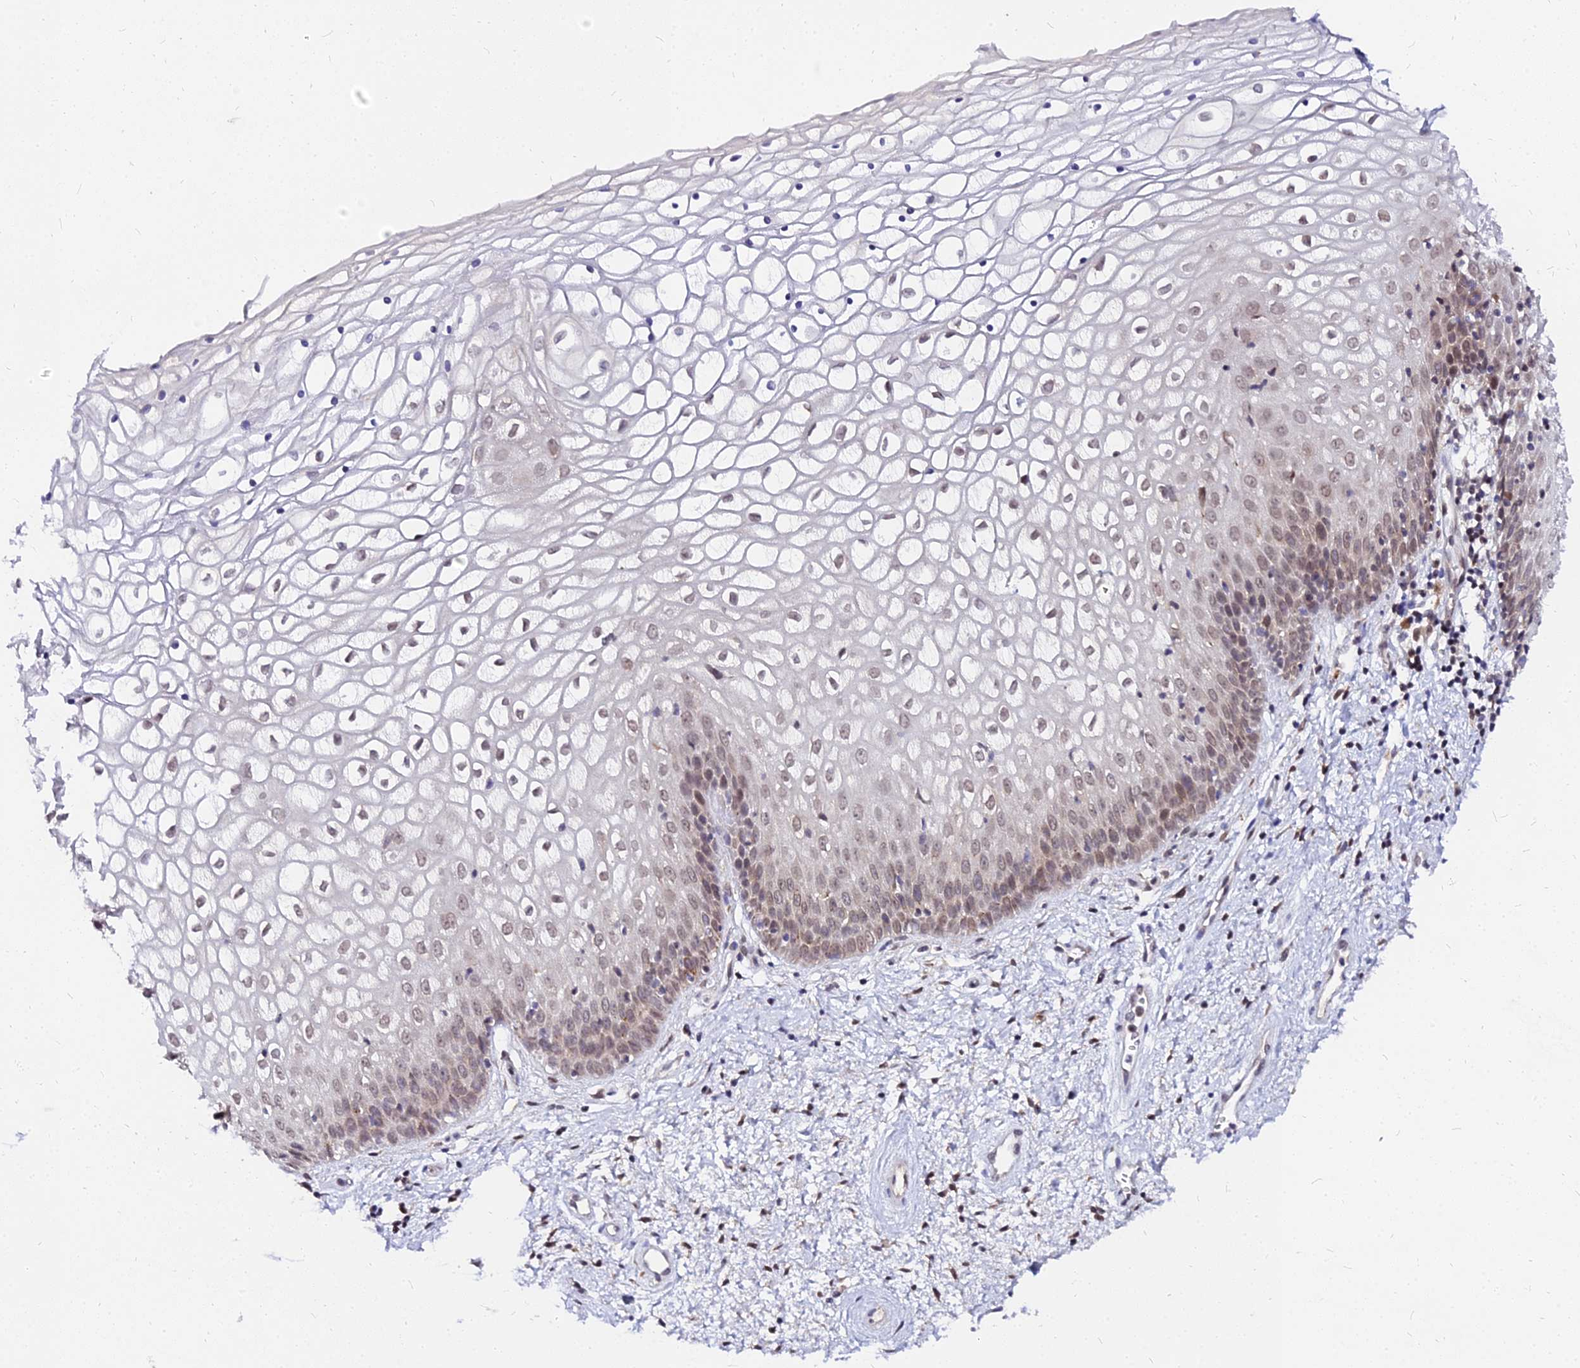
{"staining": {"intensity": "weak", "quantity": ">75%", "location": "nuclear"}, "tissue": "vagina", "cell_type": "Squamous epithelial cells", "image_type": "normal", "snomed": [{"axis": "morphology", "description": "Normal tissue, NOS"}, {"axis": "topography", "description": "Vagina"}], "caption": "Protein analysis of unremarkable vagina displays weak nuclear staining in approximately >75% of squamous epithelial cells.", "gene": "RNF121", "patient": {"sex": "female", "age": 34}}